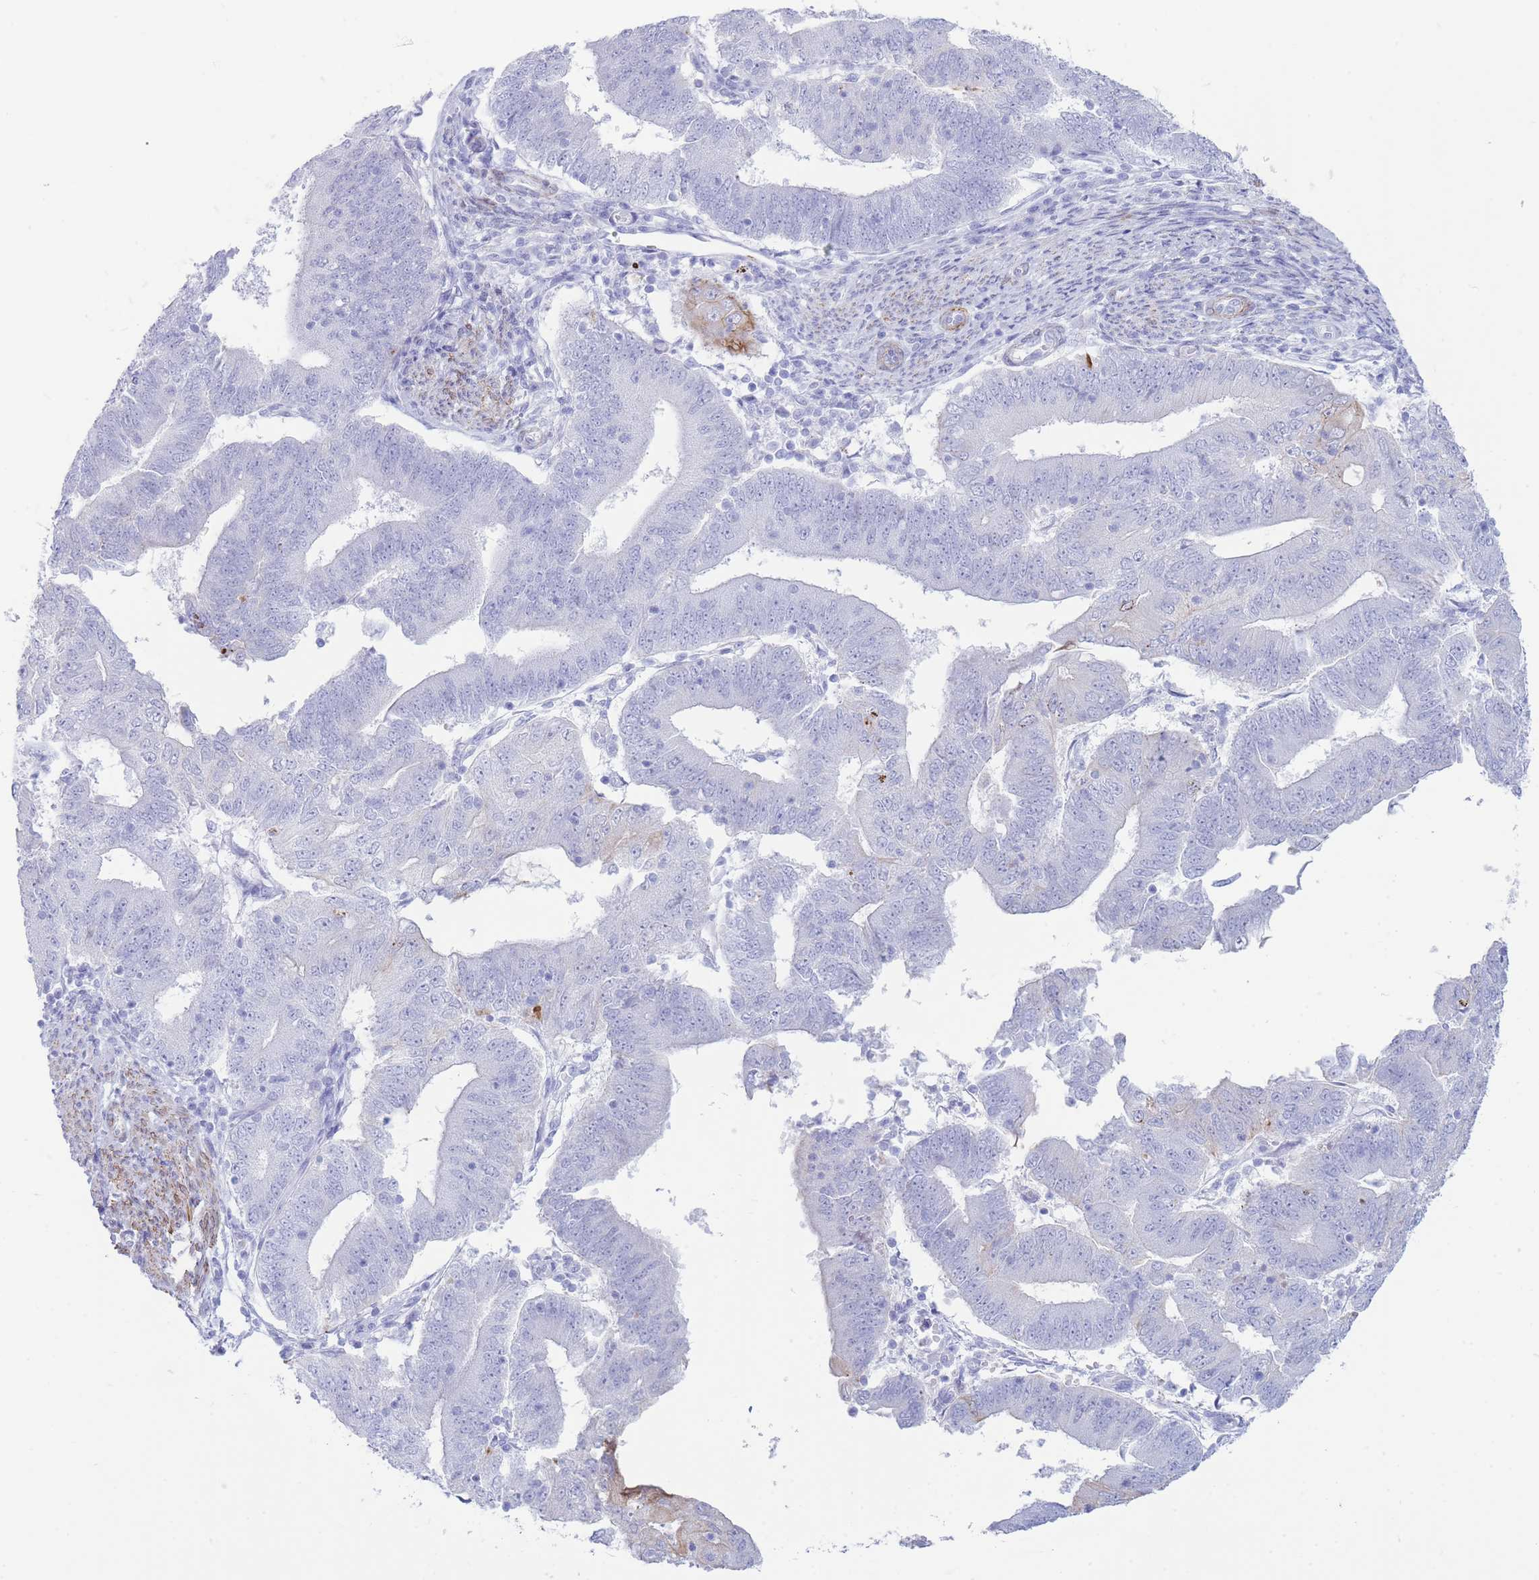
{"staining": {"intensity": "negative", "quantity": "none", "location": "none"}, "tissue": "endometrial cancer", "cell_type": "Tumor cells", "image_type": "cancer", "snomed": [{"axis": "morphology", "description": "Adenocarcinoma, NOS"}, {"axis": "topography", "description": "Endometrium"}], "caption": "High power microscopy micrograph of an immunohistochemistry (IHC) histopathology image of adenocarcinoma (endometrial), revealing no significant expression in tumor cells.", "gene": "VWA8", "patient": {"sex": "female", "age": 70}}